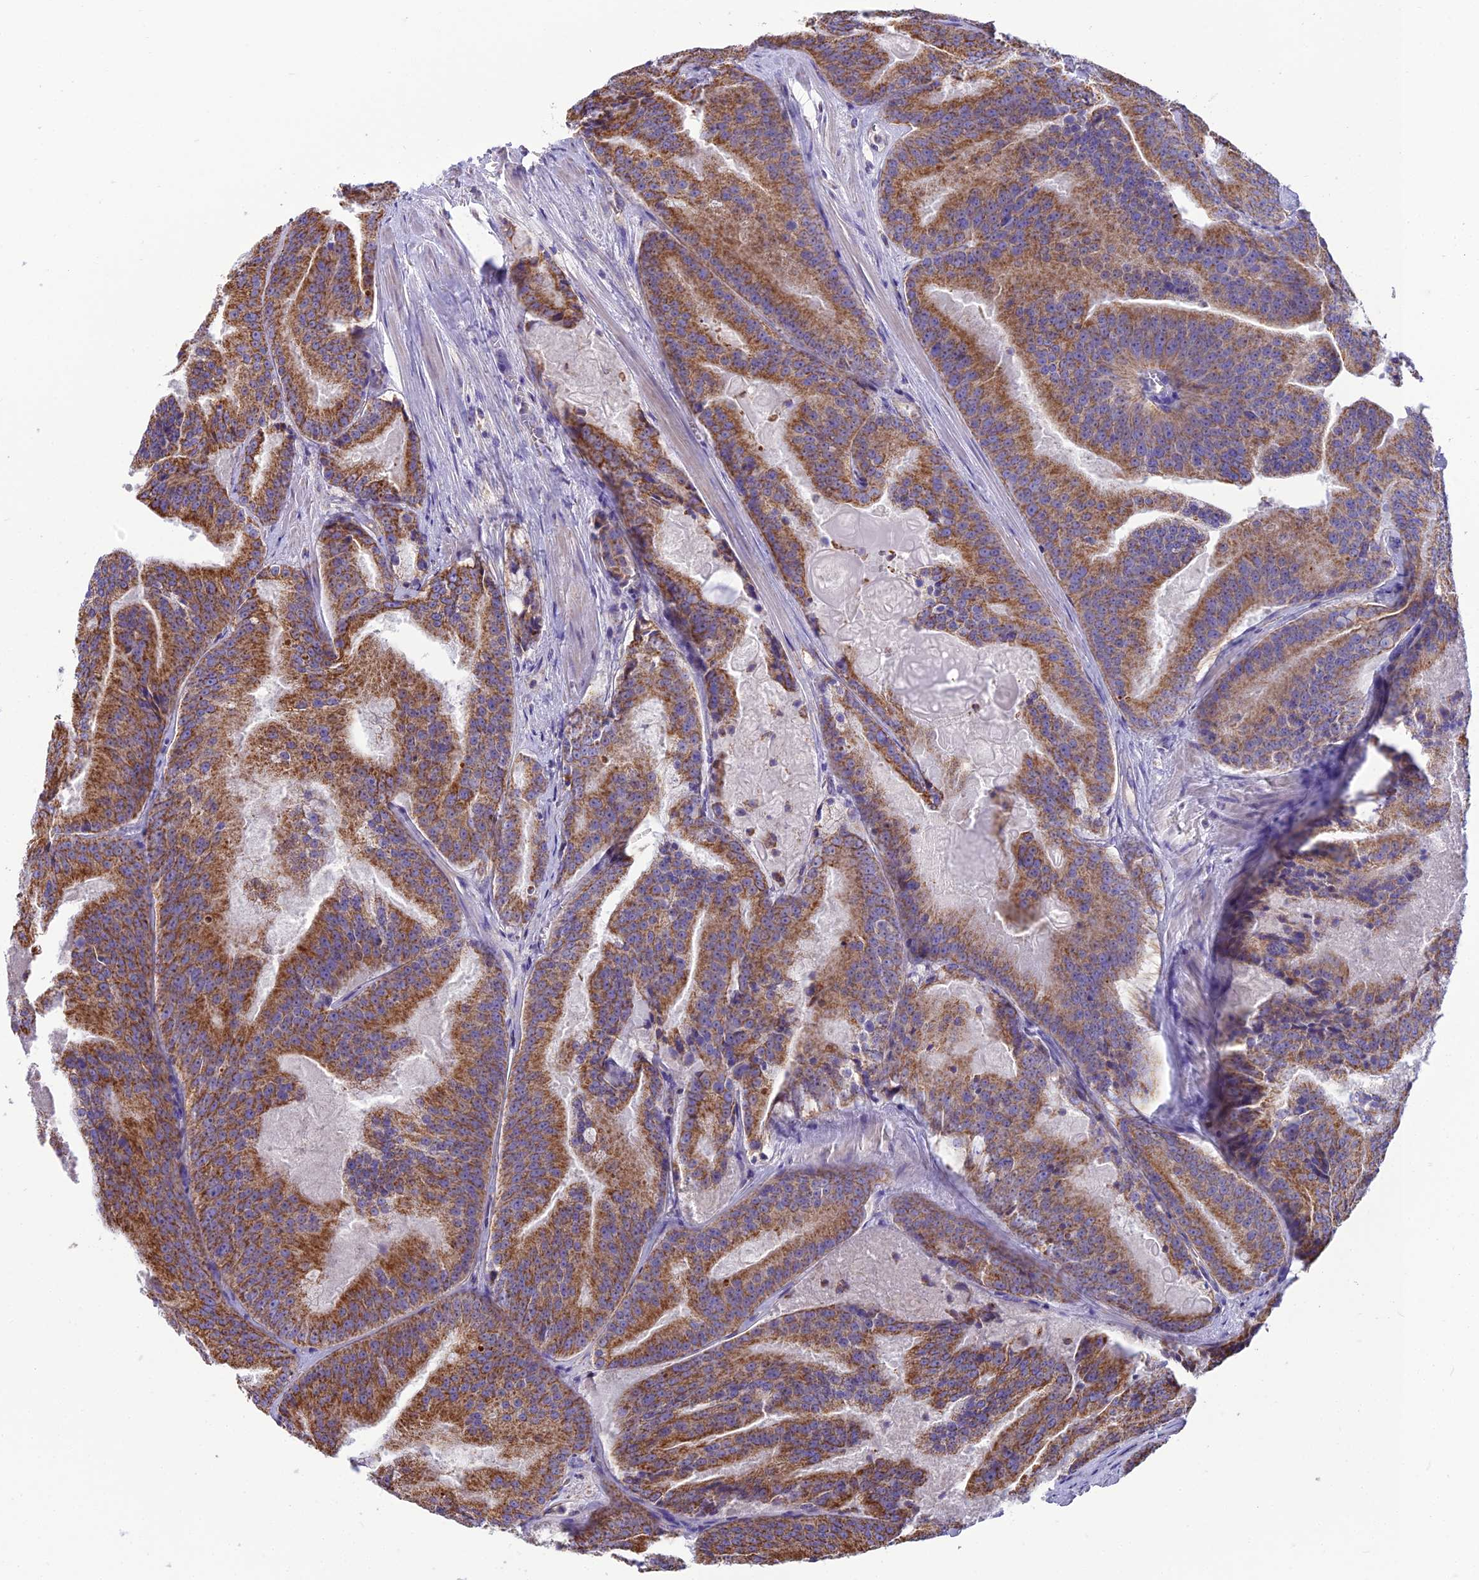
{"staining": {"intensity": "strong", "quantity": ">75%", "location": "cytoplasmic/membranous"}, "tissue": "prostate cancer", "cell_type": "Tumor cells", "image_type": "cancer", "snomed": [{"axis": "morphology", "description": "Adenocarcinoma, High grade"}, {"axis": "topography", "description": "Prostate"}], "caption": "A histopathology image showing strong cytoplasmic/membranous staining in about >75% of tumor cells in prostate cancer (adenocarcinoma (high-grade)), as visualized by brown immunohistochemical staining.", "gene": "GPD1", "patient": {"sex": "male", "age": 61}}